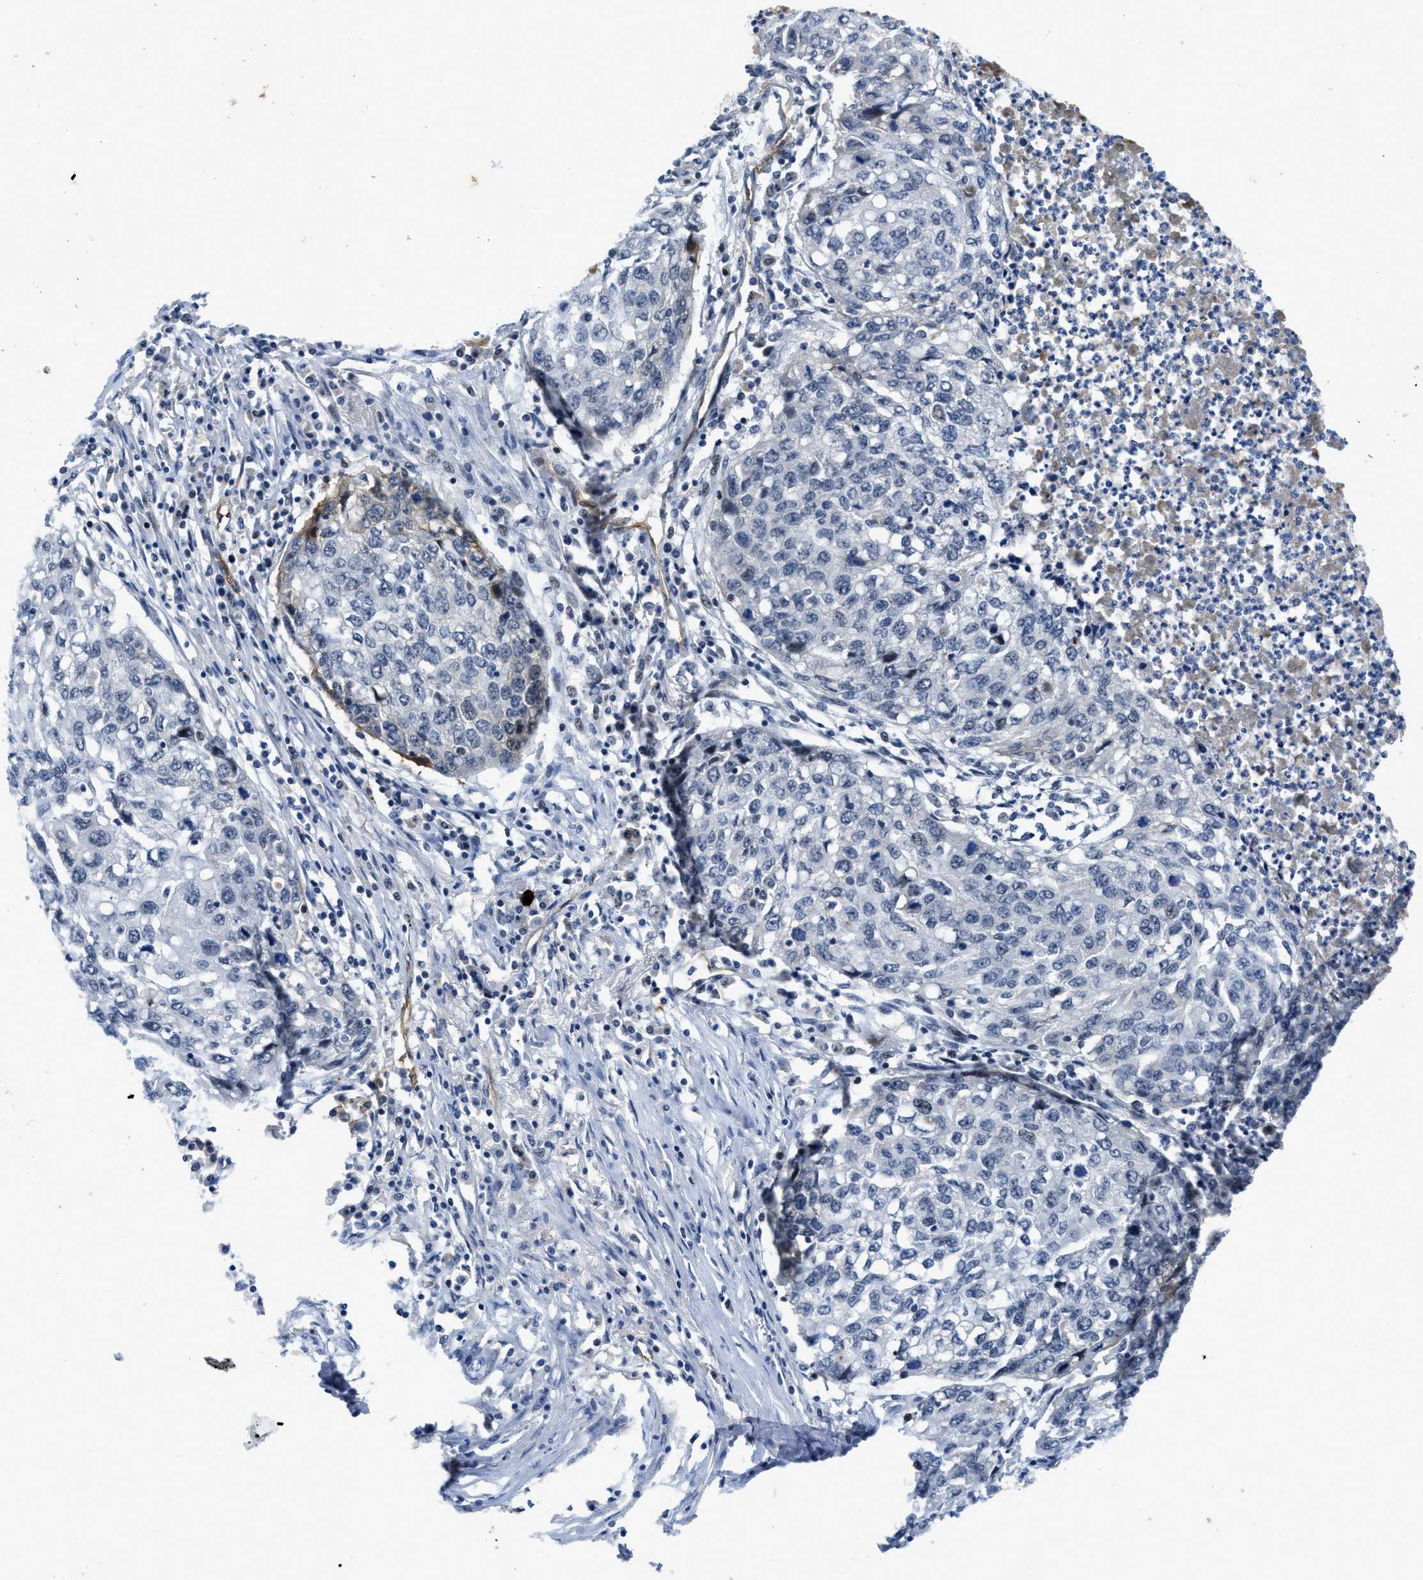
{"staining": {"intensity": "negative", "quantity": "none", "location": "none"}, "tissue": "lung cancer", "cell_type": "Tumor cells", "image_type": "cancer", "snomed": [{"axis": "morphology", "description": "Squamous cell carcinoma, NOS"}, {"axis": "topography", "description": "Lung"}], "caption": "The micrograph reveals no staining of tumor cells in lung squamous cell carcinoma.", "gene": "SLCO2A1", "patient": {"sex": "female", "age": 63}}